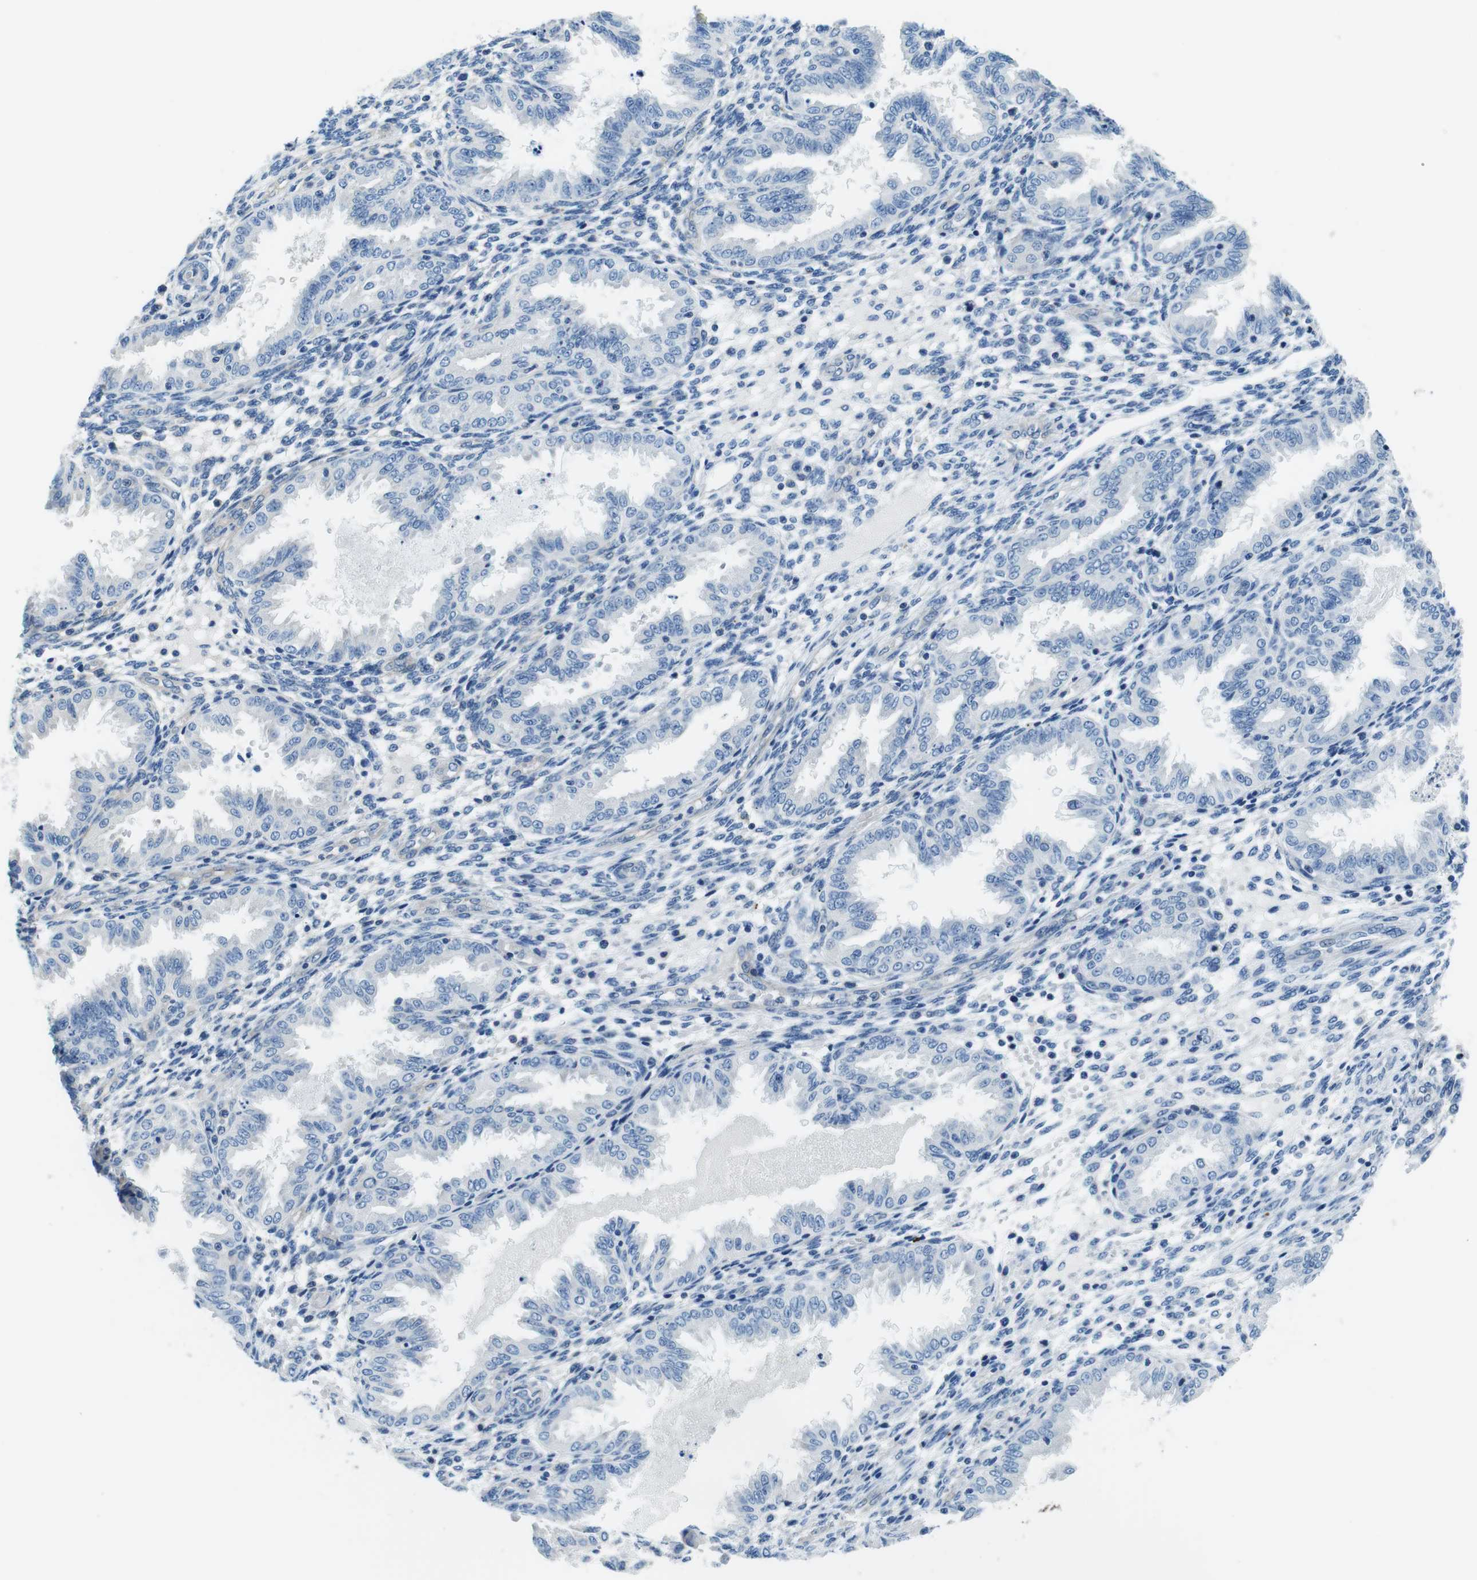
{"staining": {"intensity": "negative", "quantity": "none", "location": "none"}, "tissue": "endometrium", "cell_type": "Cells in endometrial stroma", "image_type": "normal", "snomed": [{"axis": "morphology", "description": "Normal tissue, NOS"}, {"axis": "topography", "description": "Endometrium"}], "caption": "Micrograph shows no protein positivity in cells in endometrial stroma of unremarkable endometrium. The staining was performed using DAB (3,3'-diaminobenzidine) to visualize the protein expression in brown, while the nuclei were stained in blue with hematoxylin (Magnification: 20x).", "gene": "EIF2B5", "patient": {"sex": "female", "age": 33}}